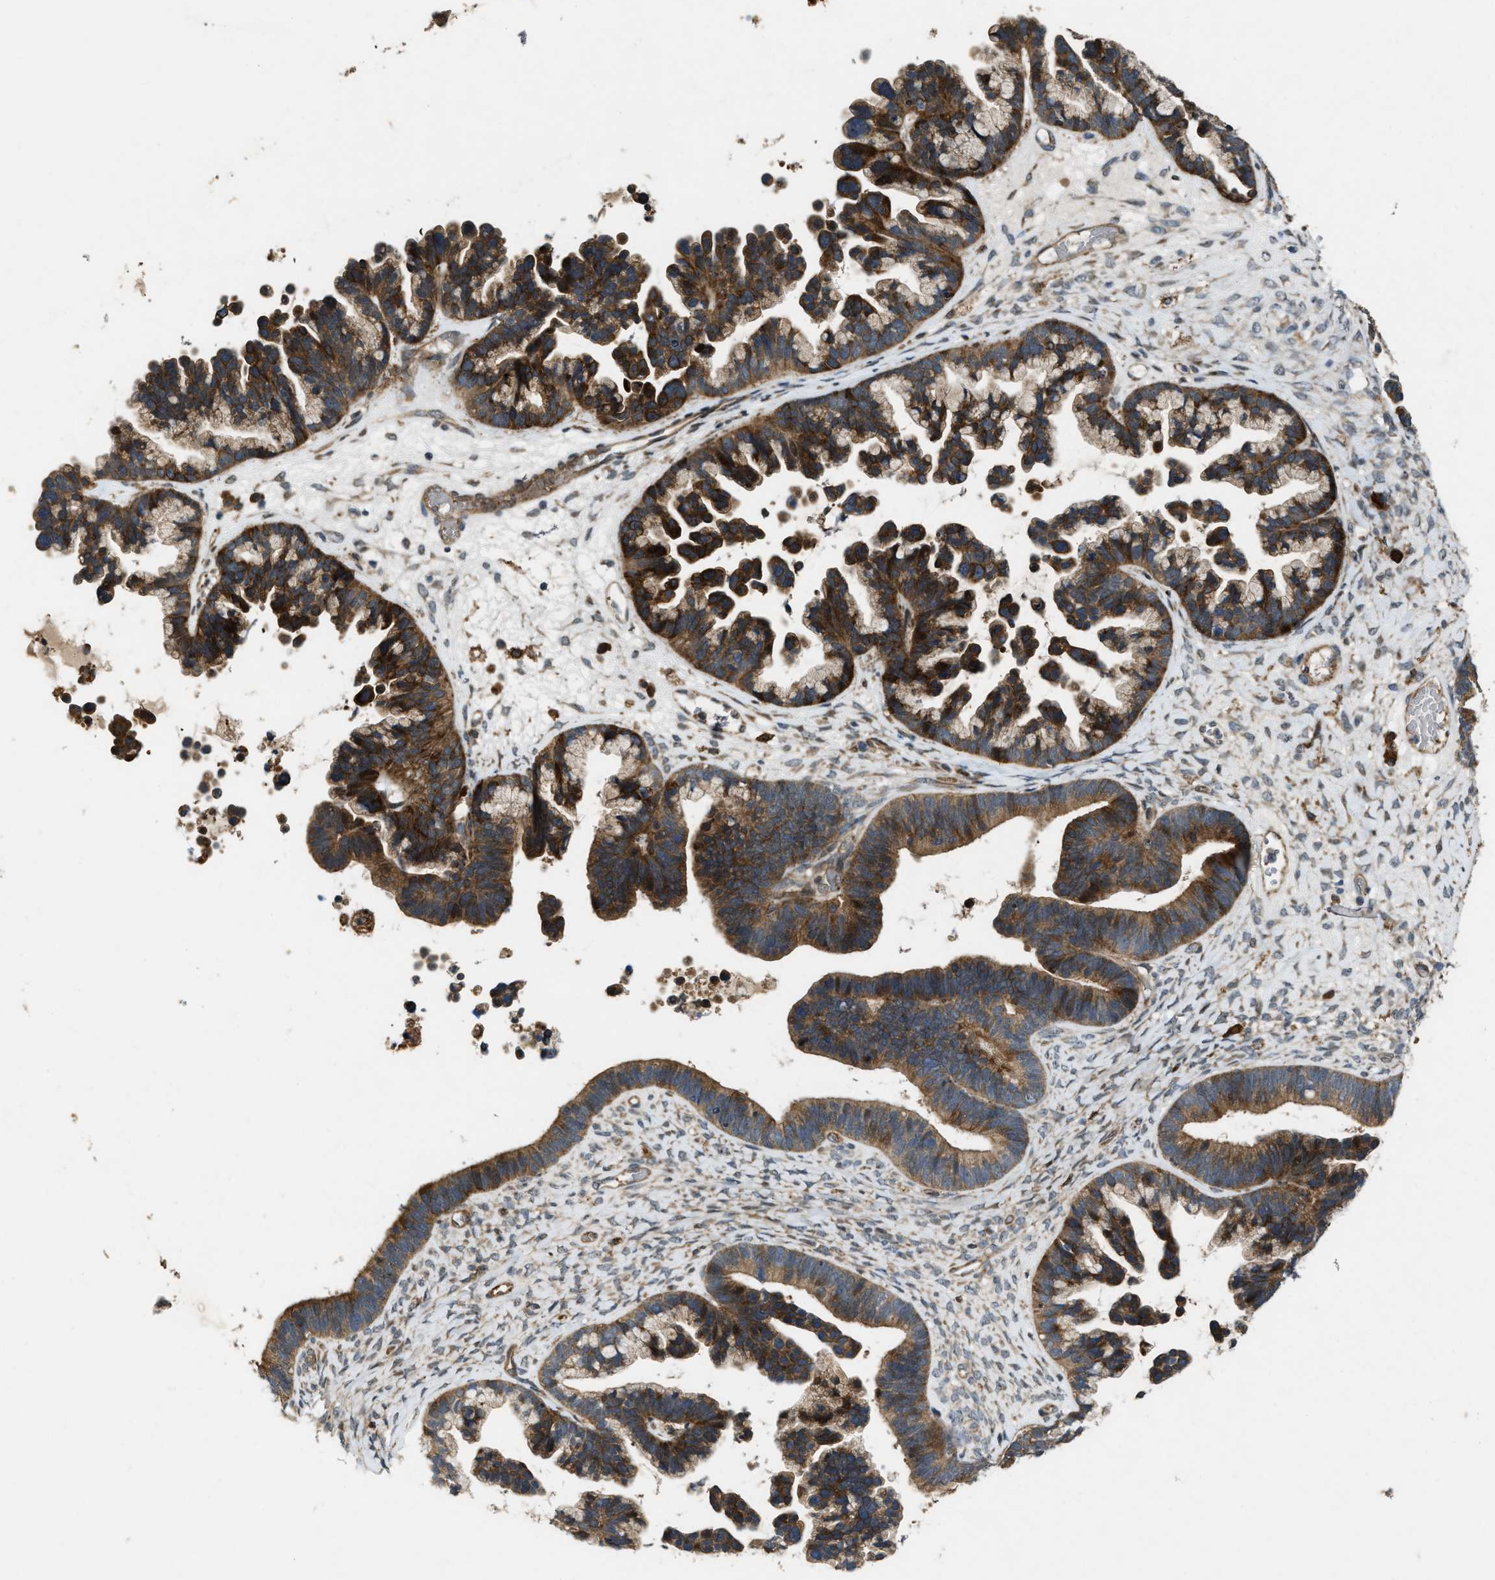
{"staining": {"intensity": "strong", "quantity": ">75%", "location": "cytoplasmic/membranous"}, "tissue": "ovarian cancer", "cell_type": "Tumor cells", "image_type": "cancer", "snomed": [{"axis": "morphology", "description": "Cystadenocarcinoma, serous, NOS"}, {"axis": "topography", "description": "Ovary"}], "caption": "Ovarian cancer (serous cystadenocarcinoma) stained with a protein marker demonstrates strong staining in tumor cells.", "gene": "LRRC72", "patient": {"sex": "female", "age": 56}}